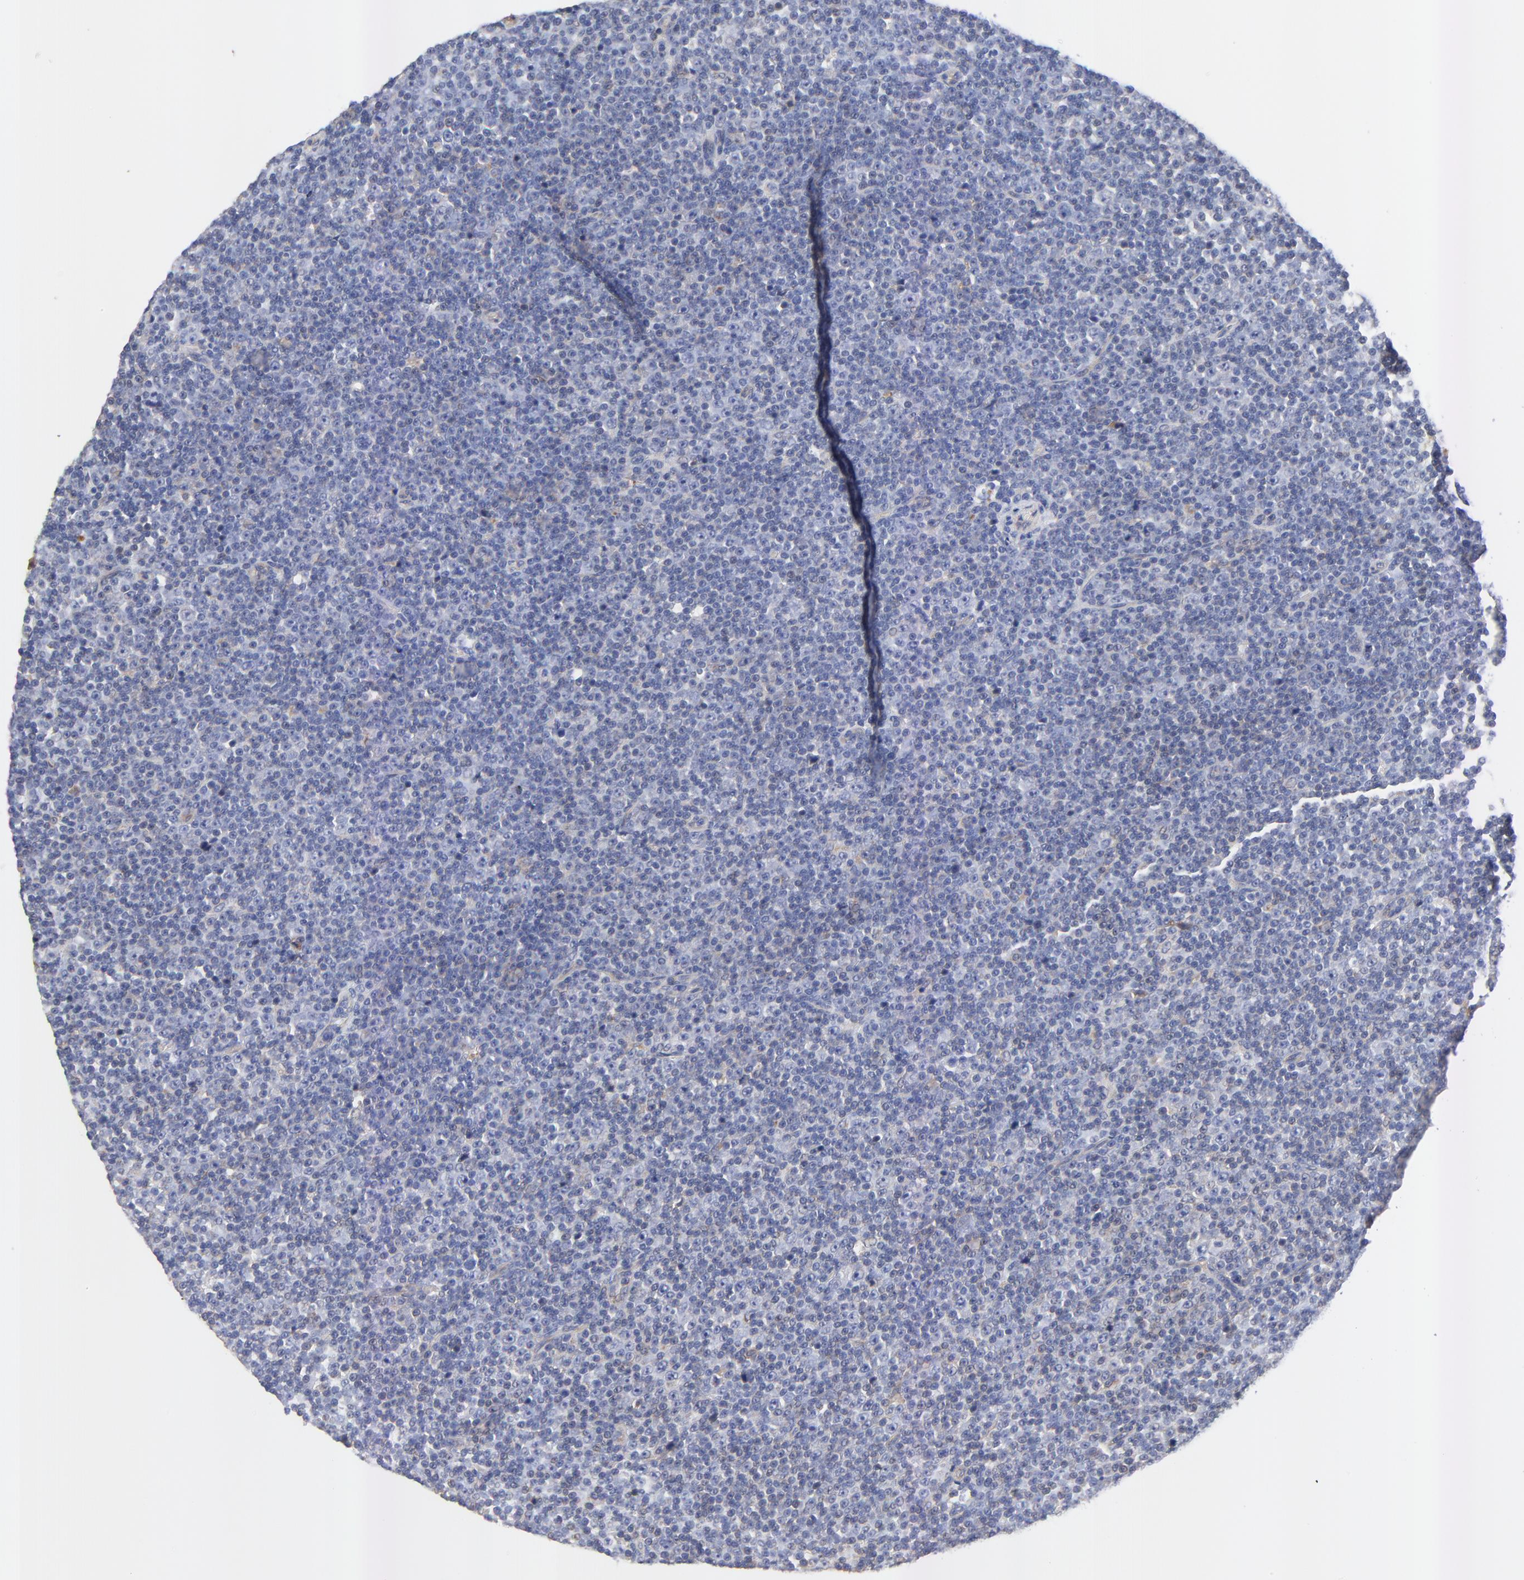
{"staining": {"intensity": "weak", "quantity": "<25%", "location": "cytoplasmic/membranous"}, "tissue": "lymphoma", "cell_type": "Tumor cells", "image_type": "cancer", "snomed": [{"axis": "morphology", "description": "Malignant lymphoma, non-Hodgkin's type, Low grade"}, {"axis": "topography", "description": "Lymph node"}], "caption": "Tumor cells show no significant staining in low-grade malignant lymphoma, non-Hodgkin's type.", "gene": "FBXL2", "patient": {"sex": "female", "age": 67}}